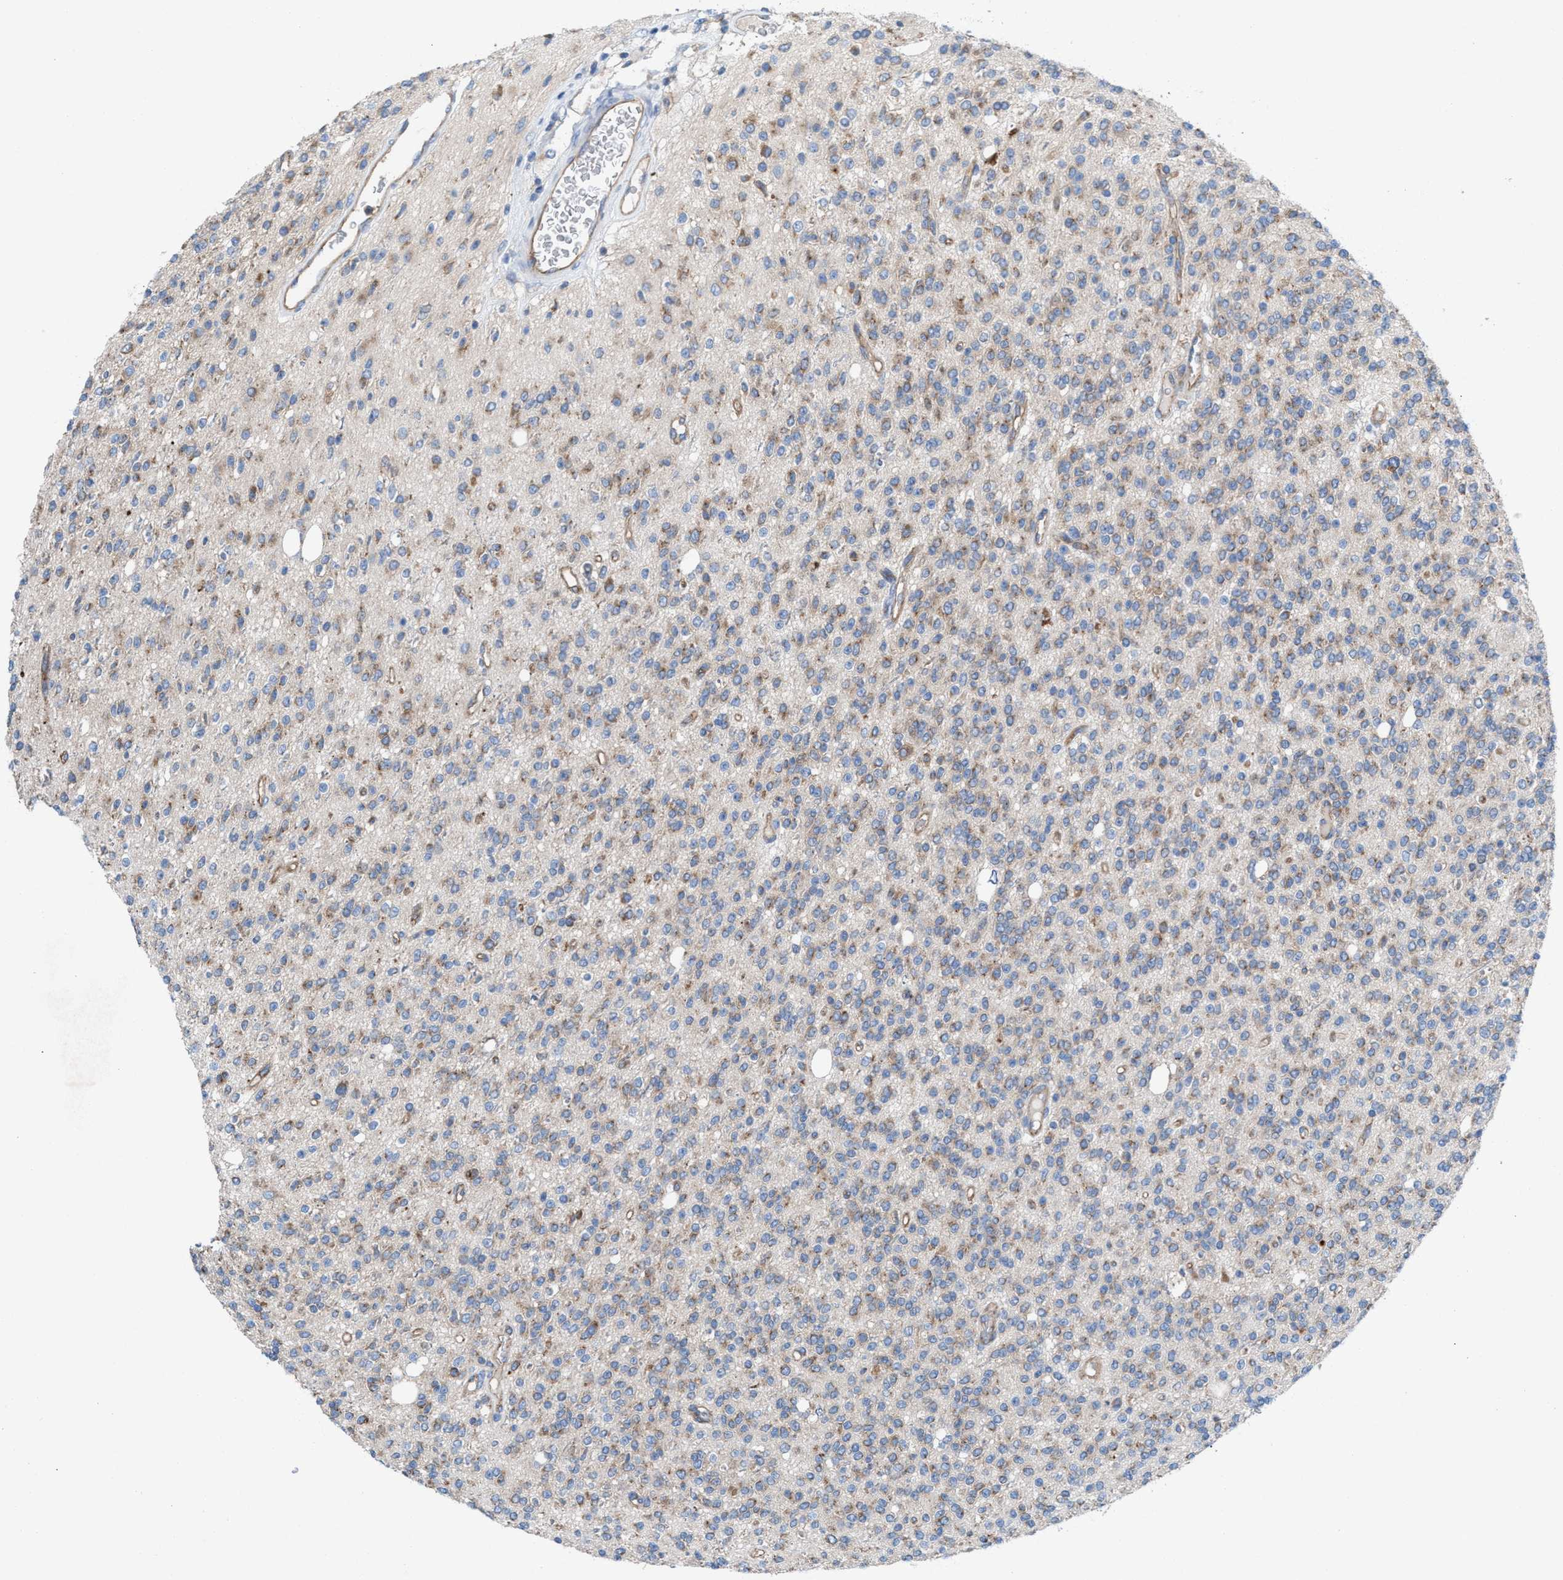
{"staining": {"intensity": "weak", "quantity": "25%-75%", "location": "cytoplasmic/membranous"}, "tissue": "glioma", "cell_type": "Tumor cells", "image_type": "cancer", "snomed": [{"axis": "morphology", "description": "Glioma, malignant, High grade"}, {"axis": "topography", "description": "Brain"}], "caption": "DAB immunohistochemical staining of malignant glioma (high-grade) exhibits weak cytoplasmic/membranous protein staining in approximately 25%-75% of tumor cells.", "gene": "NYAP1", "patient": {"sex": "male", "age": 34}}